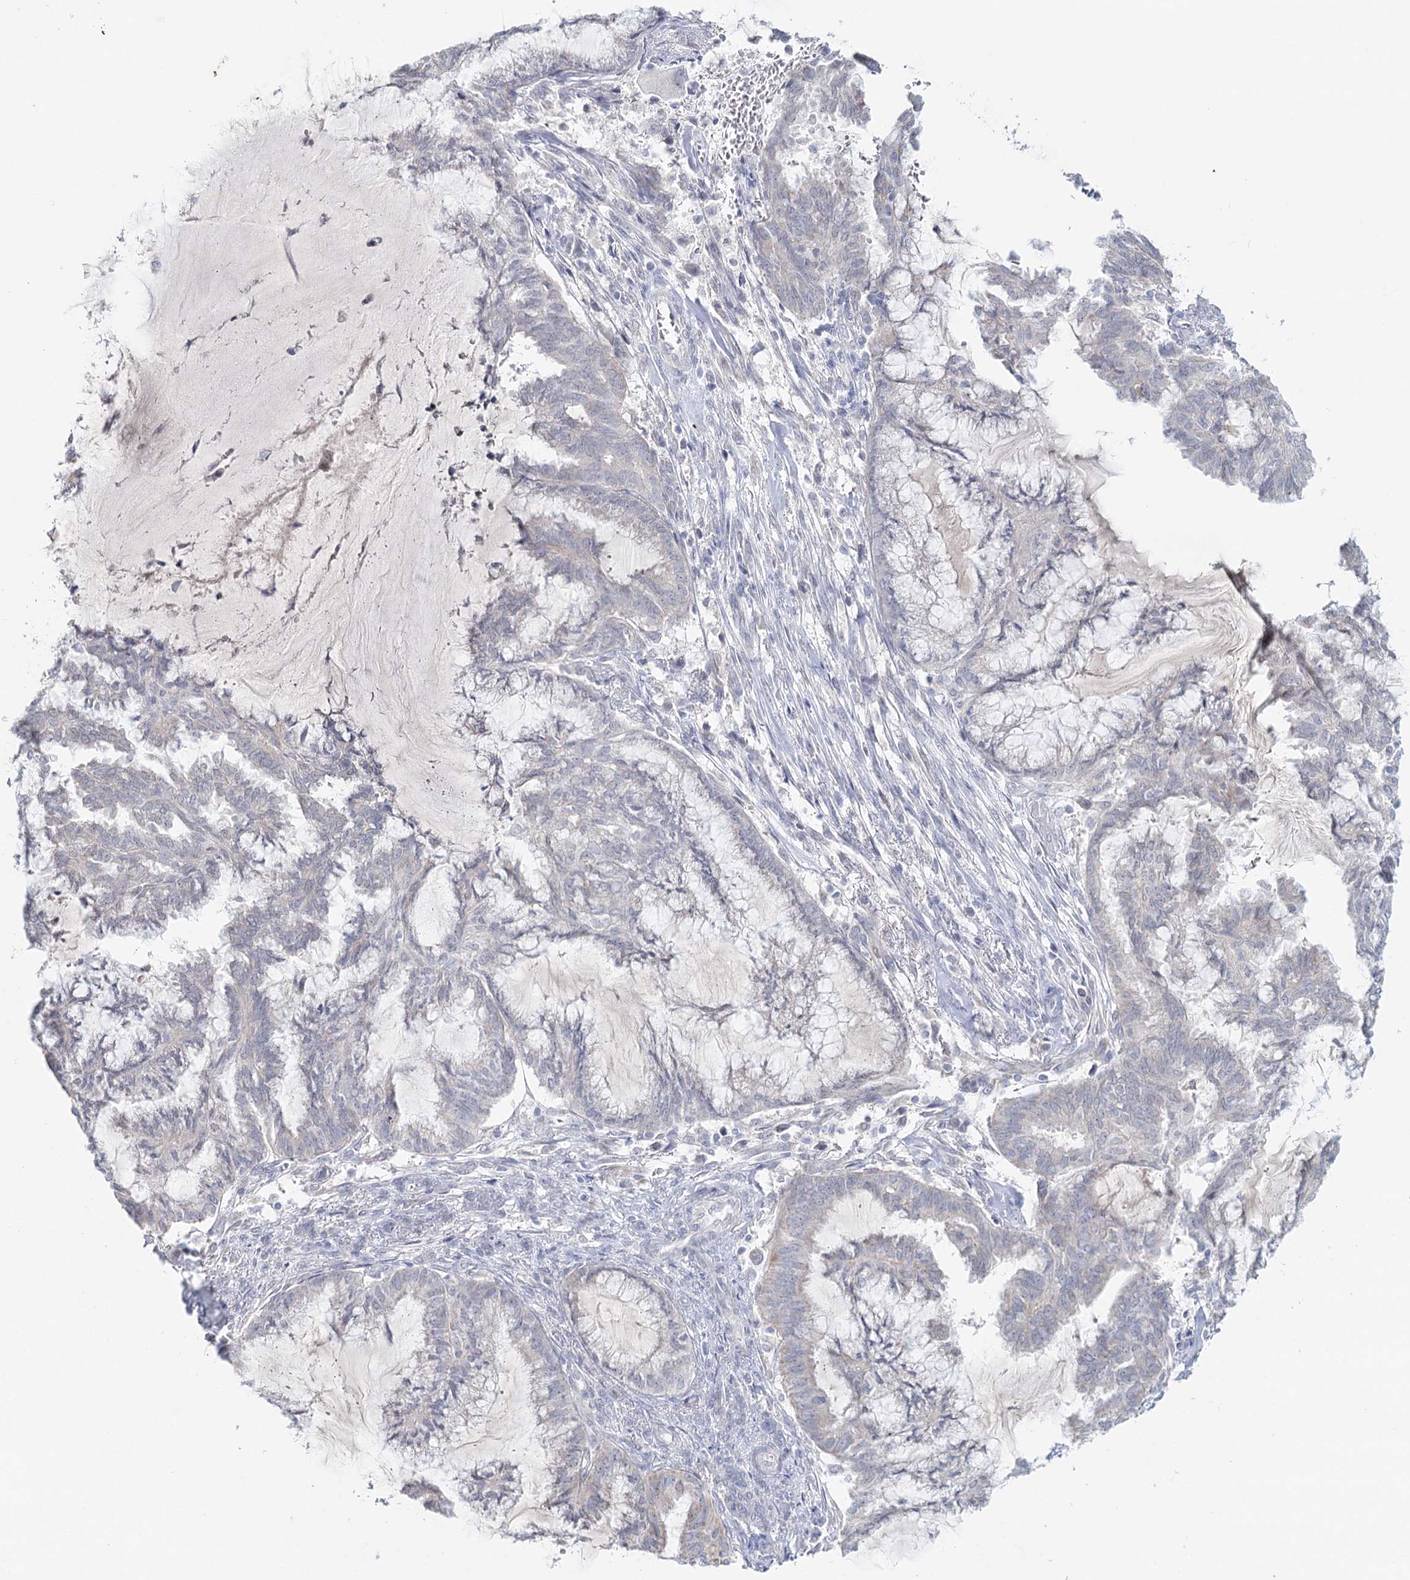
{"staining": {"intensity": "negative", "quantity": "none", "location": "none"}, "tissue": "endometrial cancer", "cell_type": "Tumor cells", "image_type": "cancer", "snomed": [{"axis": "morphology", "description": "Adenocarcinoma, NOS"}, {"axis": "topography", "description": "Endometrium"}], "caption": "Image shows no protein expression in tumor cells of endometrial adenocarcinoma tissue.", "gene": "PSAPL1", "patient": {"sex": "female", "age": 86}}